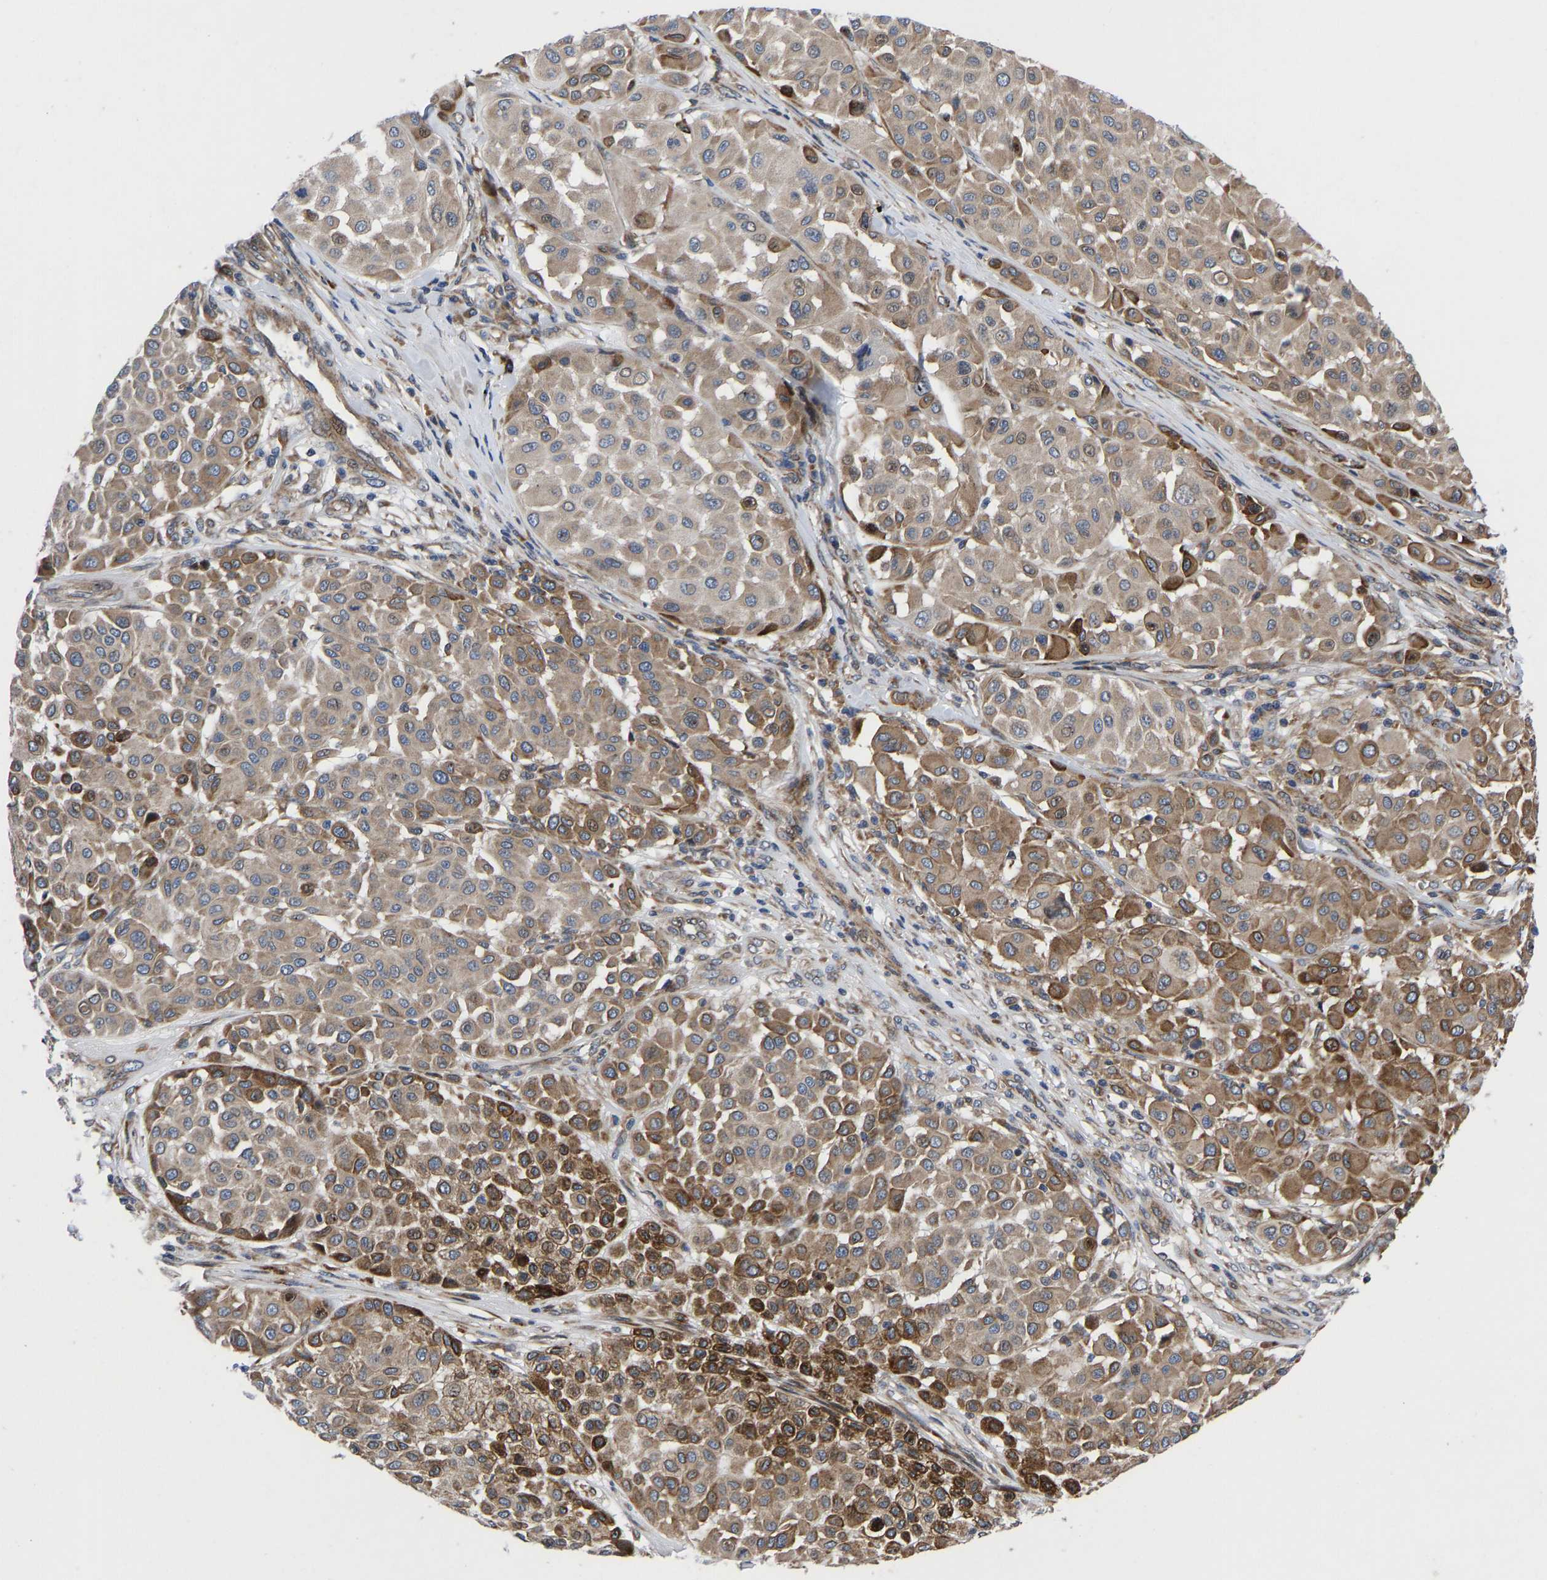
{"staining": {"intensity": "moderate", "quantity": ">75%", "location": "cytoplasmic/membranous"}, "tissue": "melanoma", "cell_type": "Tumor cells", "image_type": "cancer", "snomed": [{"axis": "morphology", "description": "Malignant melanoma, Metastatic site"}, {"axis": "topography", "description": "Soft tissue"}], "caption": "Brown immunohistochemical staining in melanoma shows moderate cytoplasmic/membranous staining in approximately >75% of tumor cells.", "gene": "TMEM38B", "patient": {"sex": "male", "age": 41}}